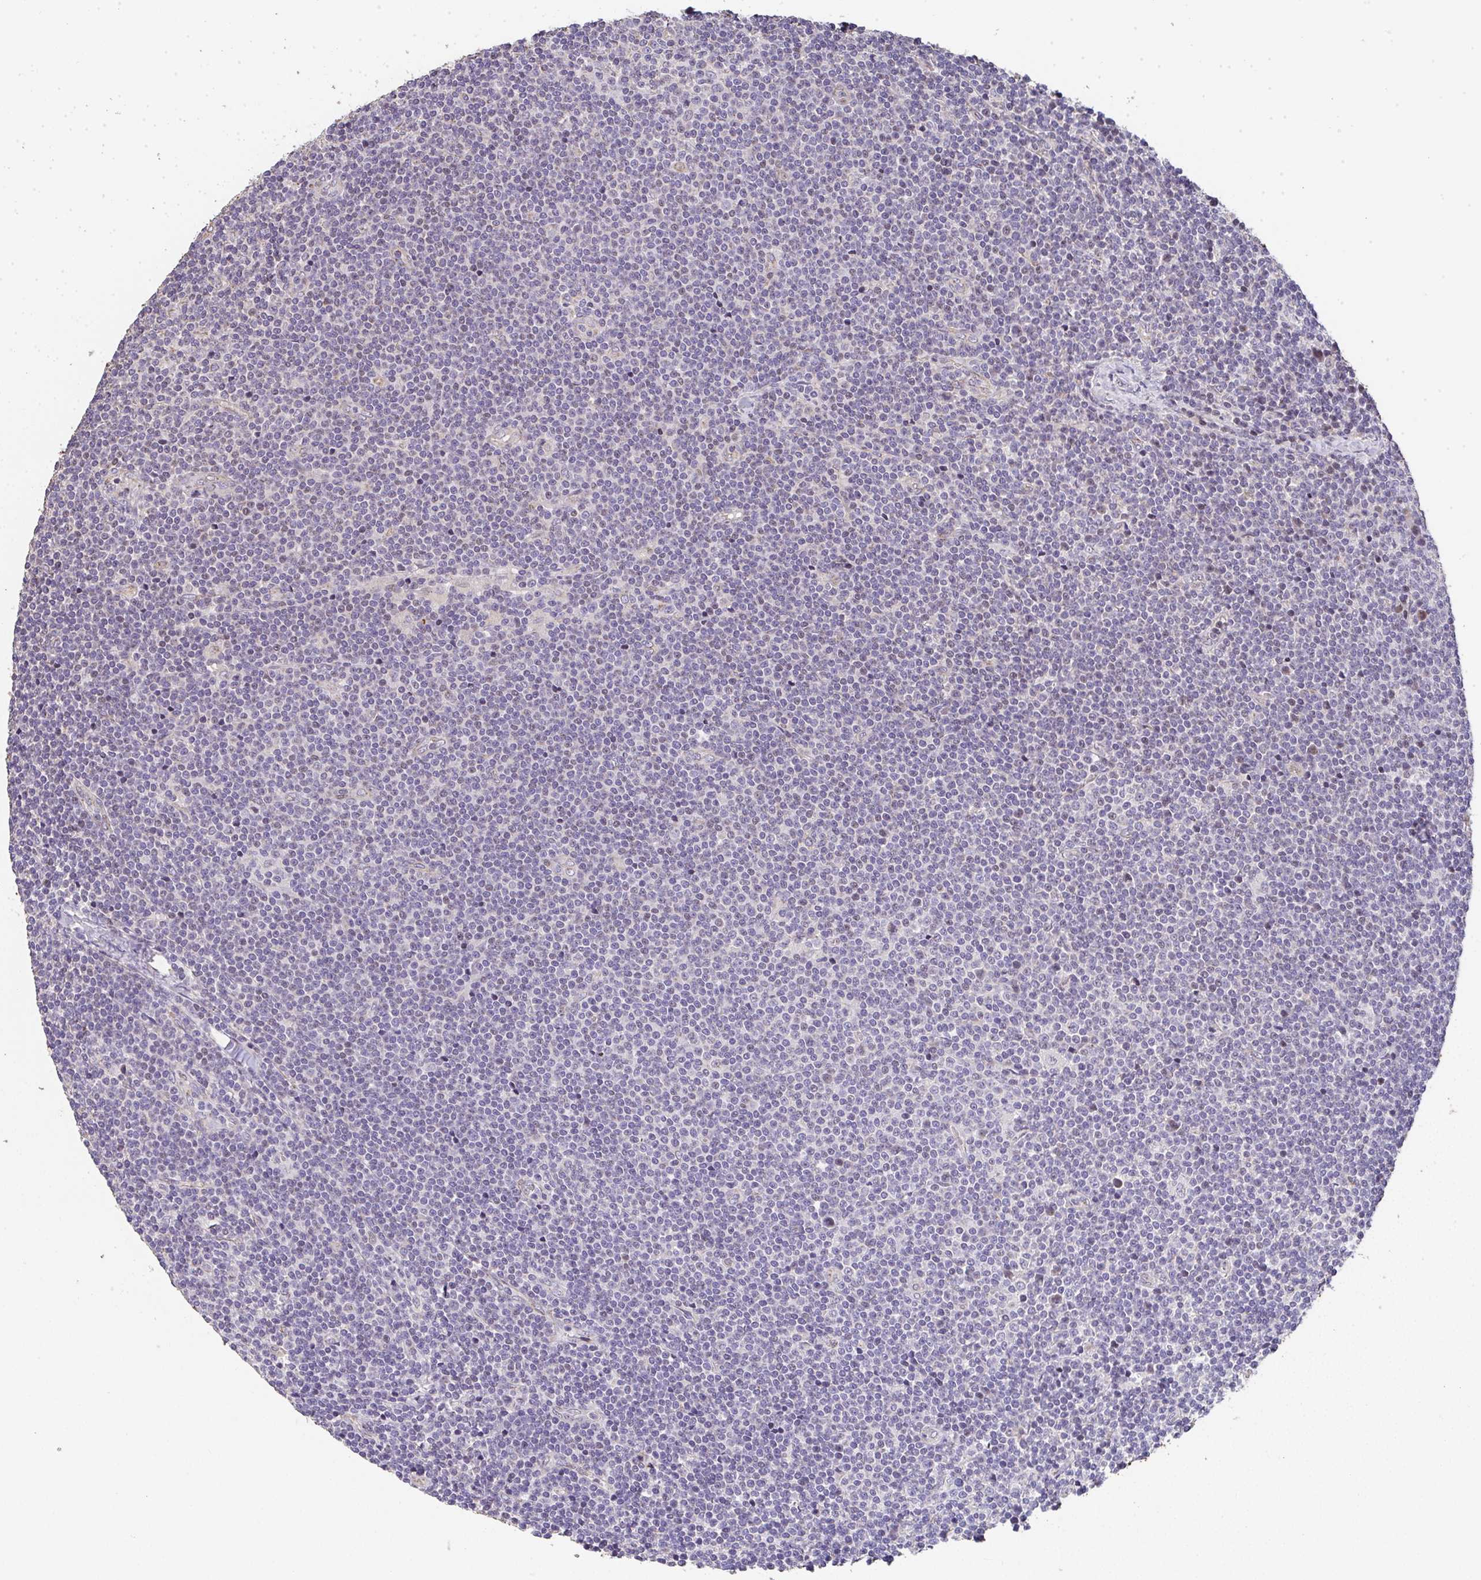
{"staining": {"intensity": "negative", "quantity": "none", "location": "none"}, "tissue": "lymphoma", "cell_type": "Tumor cells", "image_type": "cancer", "snomed": [{"axis": "morphology", "description": "Malignant lymphoma, non-Hodgkin's type, Low grade"}, {"axis": "topography", "description": "Lymph node"}], "caption": "Immunohistochemical staining of low-grade malignant lymphoma, non-Hodgkin's type reveals no significant staining in tumor cells.", "gene": "RUNDC3B", "patient": {"sex": "male", "age": 48}}